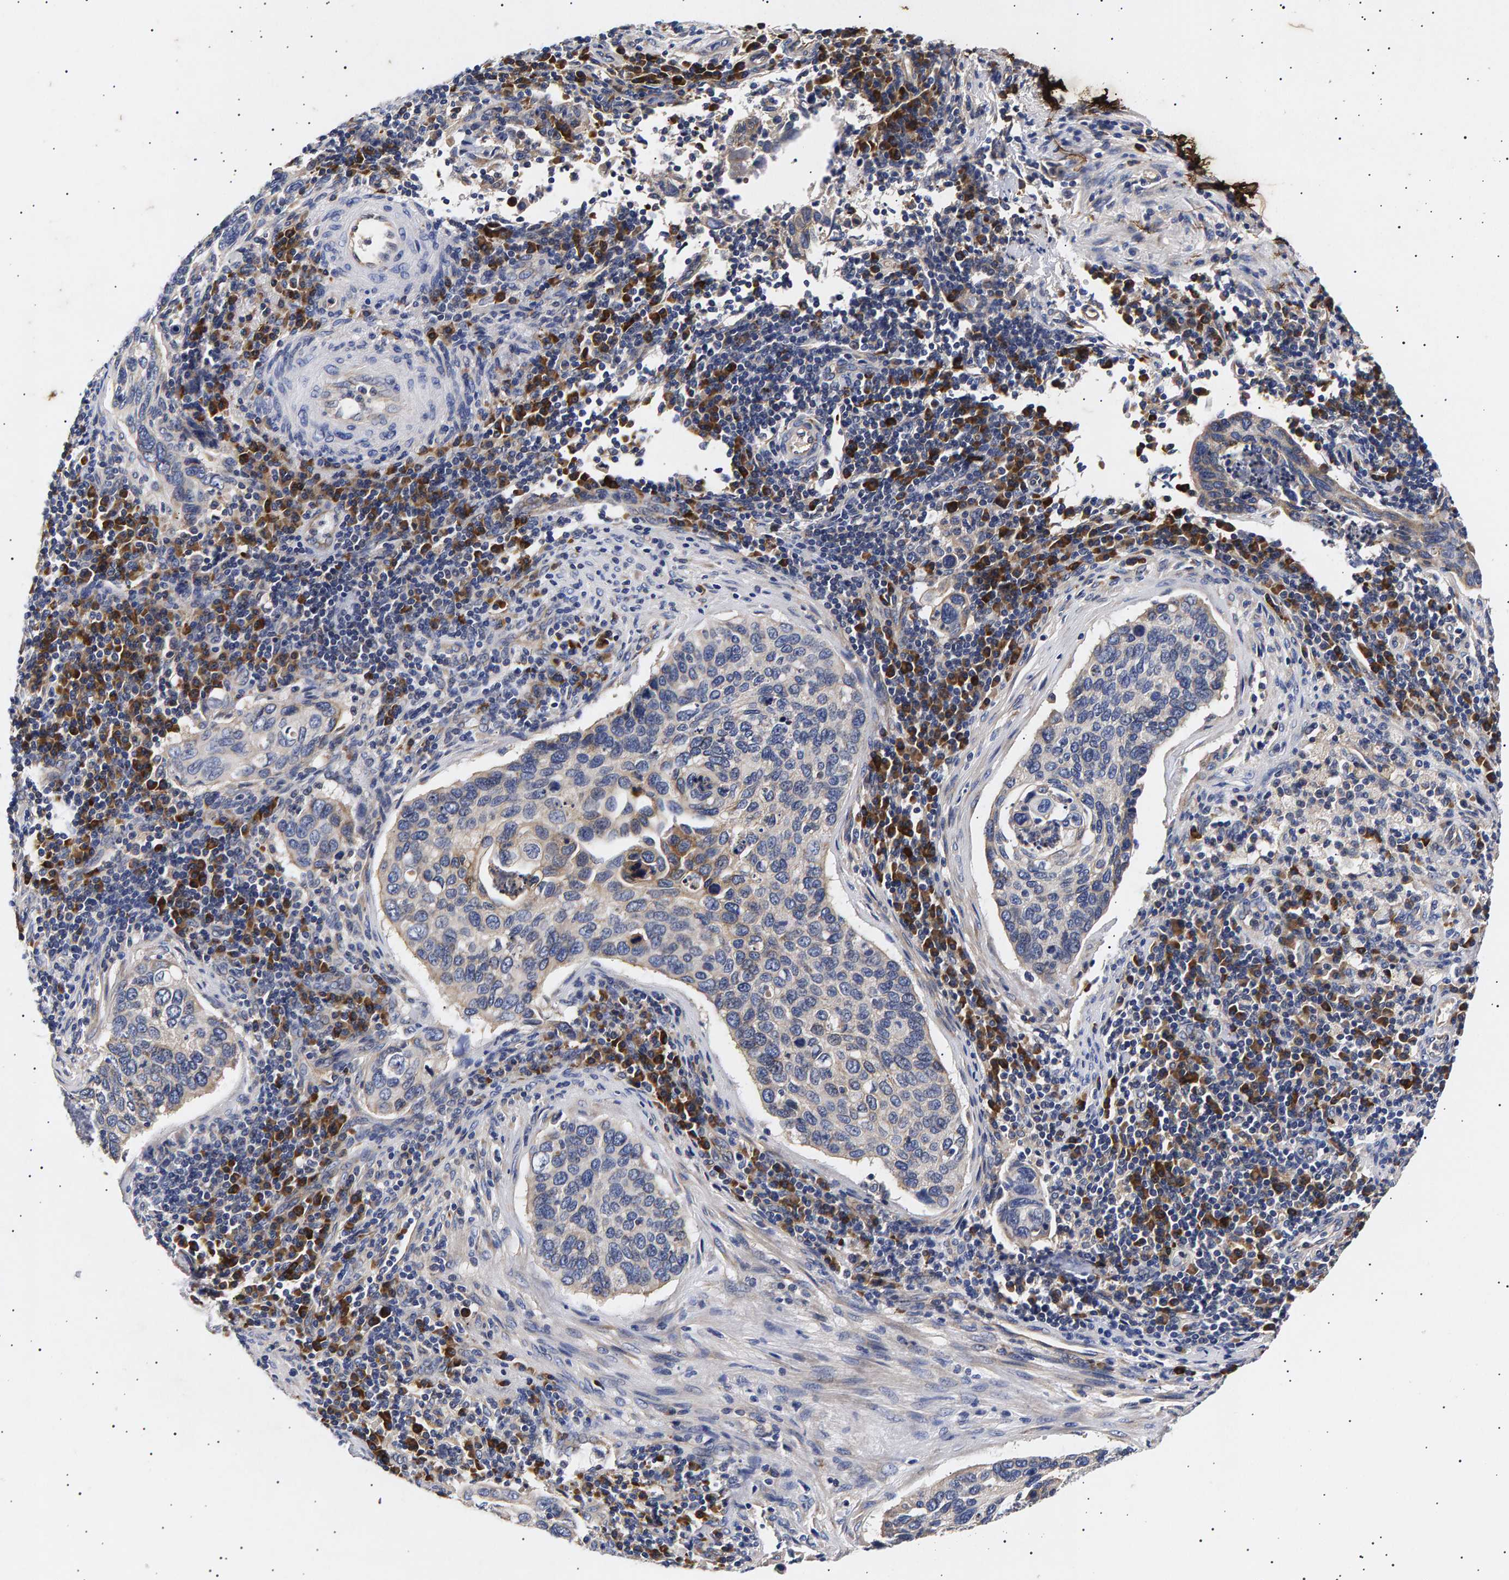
{"staining": {"intensity": "weak", "quantity": "<25%", "location": "cytoplasmic/membranous"}, "tissue": "cervical cancer", "cell_type": "Tumor cells", "image_type": "cancer", "snomed": [{"axis": "morphology", "description": "Squamous cell carcinoma, NOS"}, {"axis": "topography", "description": "Cervix"}], "caption": "This is an immunohistochemistry (IHC) micrograph of cervical cancer. There is no staining in tumor cells.", "gene": "ANKRD40", "patient": {"sex": "female", "age": 53}}